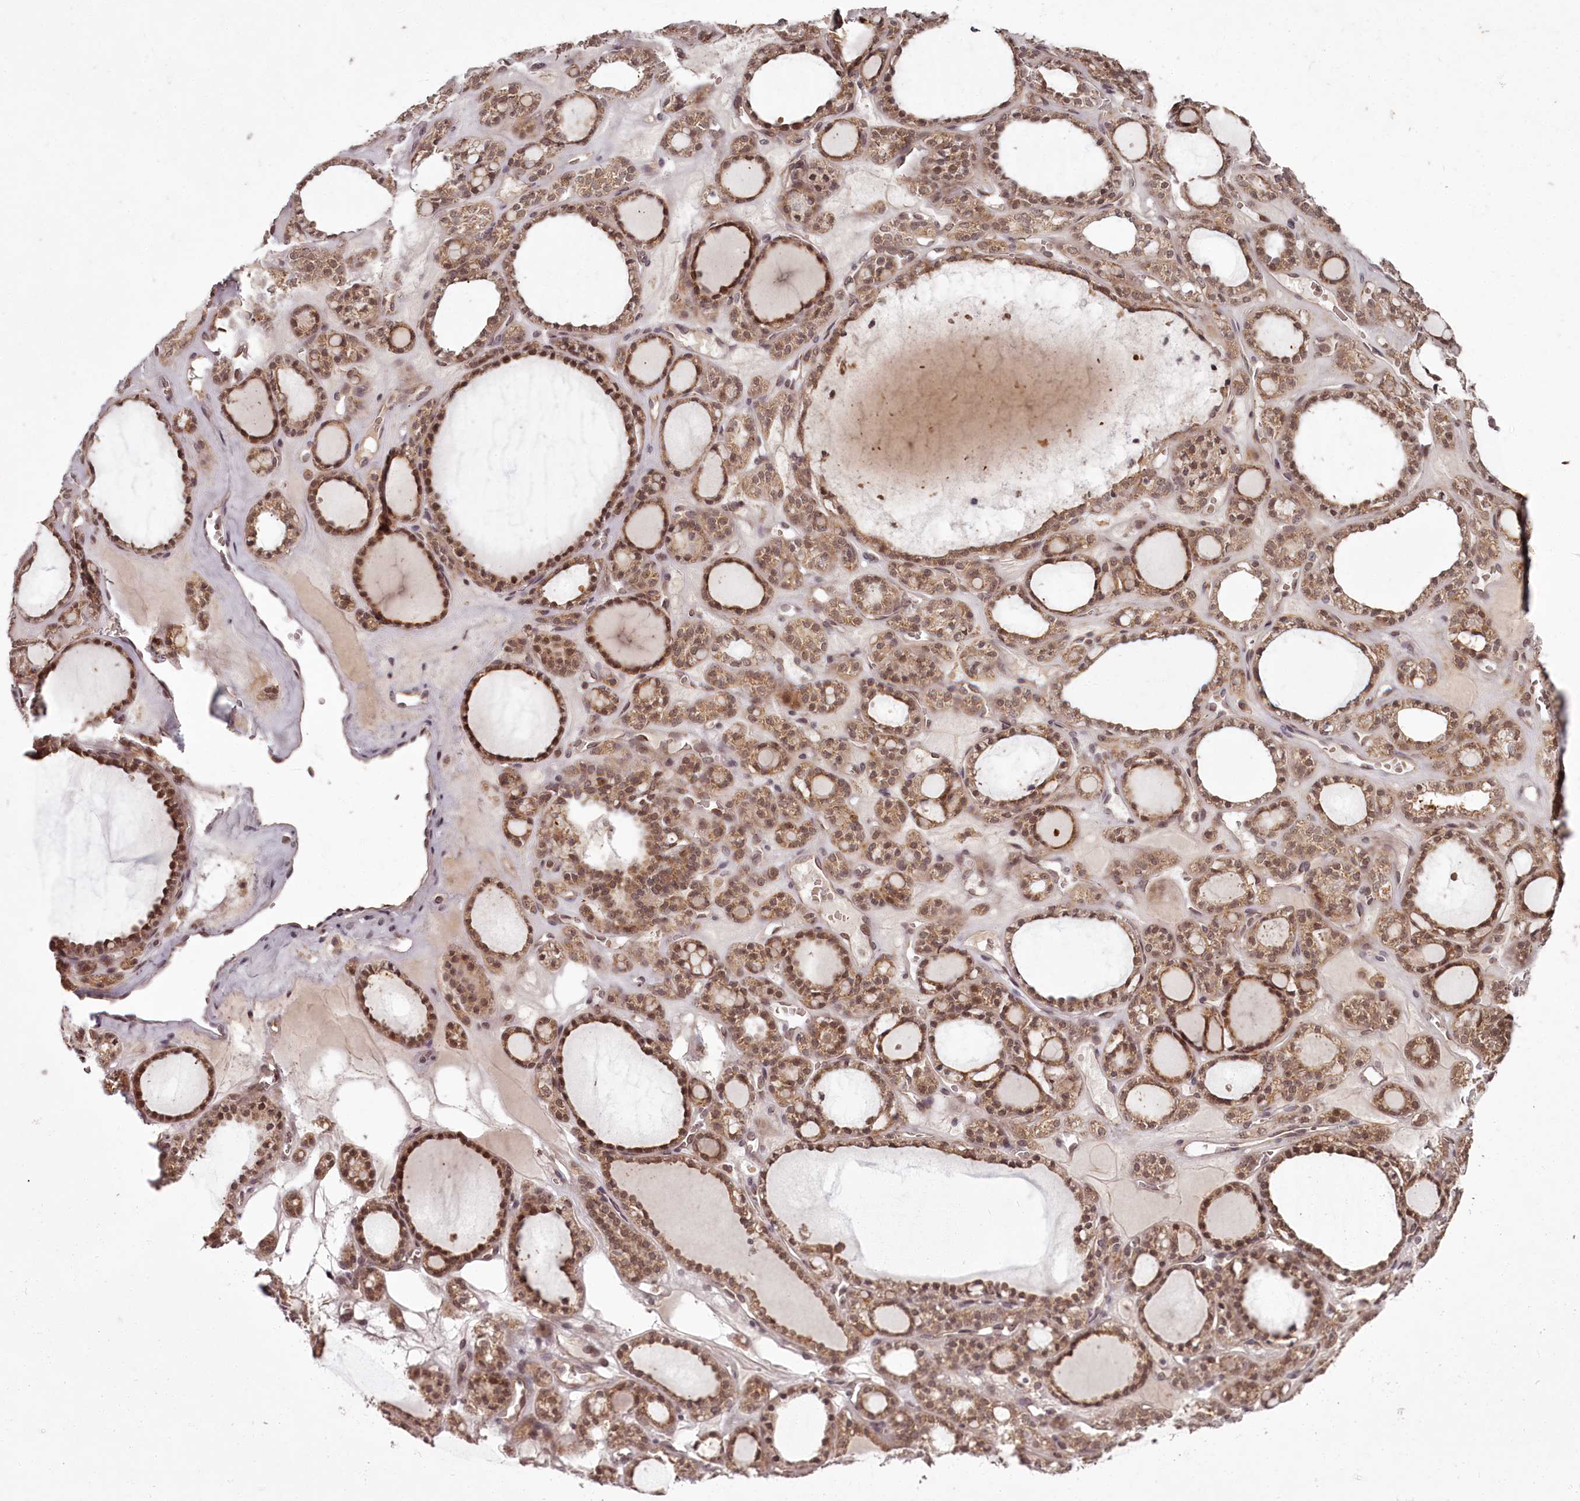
{"staining": {"intensity": "moderate", "quantity": ">75%", "location": "cytoplasmic/membranous,nuclear"}, "tissue": "thyroid gland", "cell_type": "Glandular cells", "image_type": "normal", "snomed": [{"axis": "morphology", "description": "Normal tissue, NOS"}, {"axis": "topography", "description": "Thyroid gland"}], "caption": "Human thyroid gland stained for a protein (brown) displays moderate cytoplasmic/membranous,nuclear positive positivity in about >75% of glandular cells.", "gene": "PCBP2", "patient": {"sex": "female", "age": 28}}